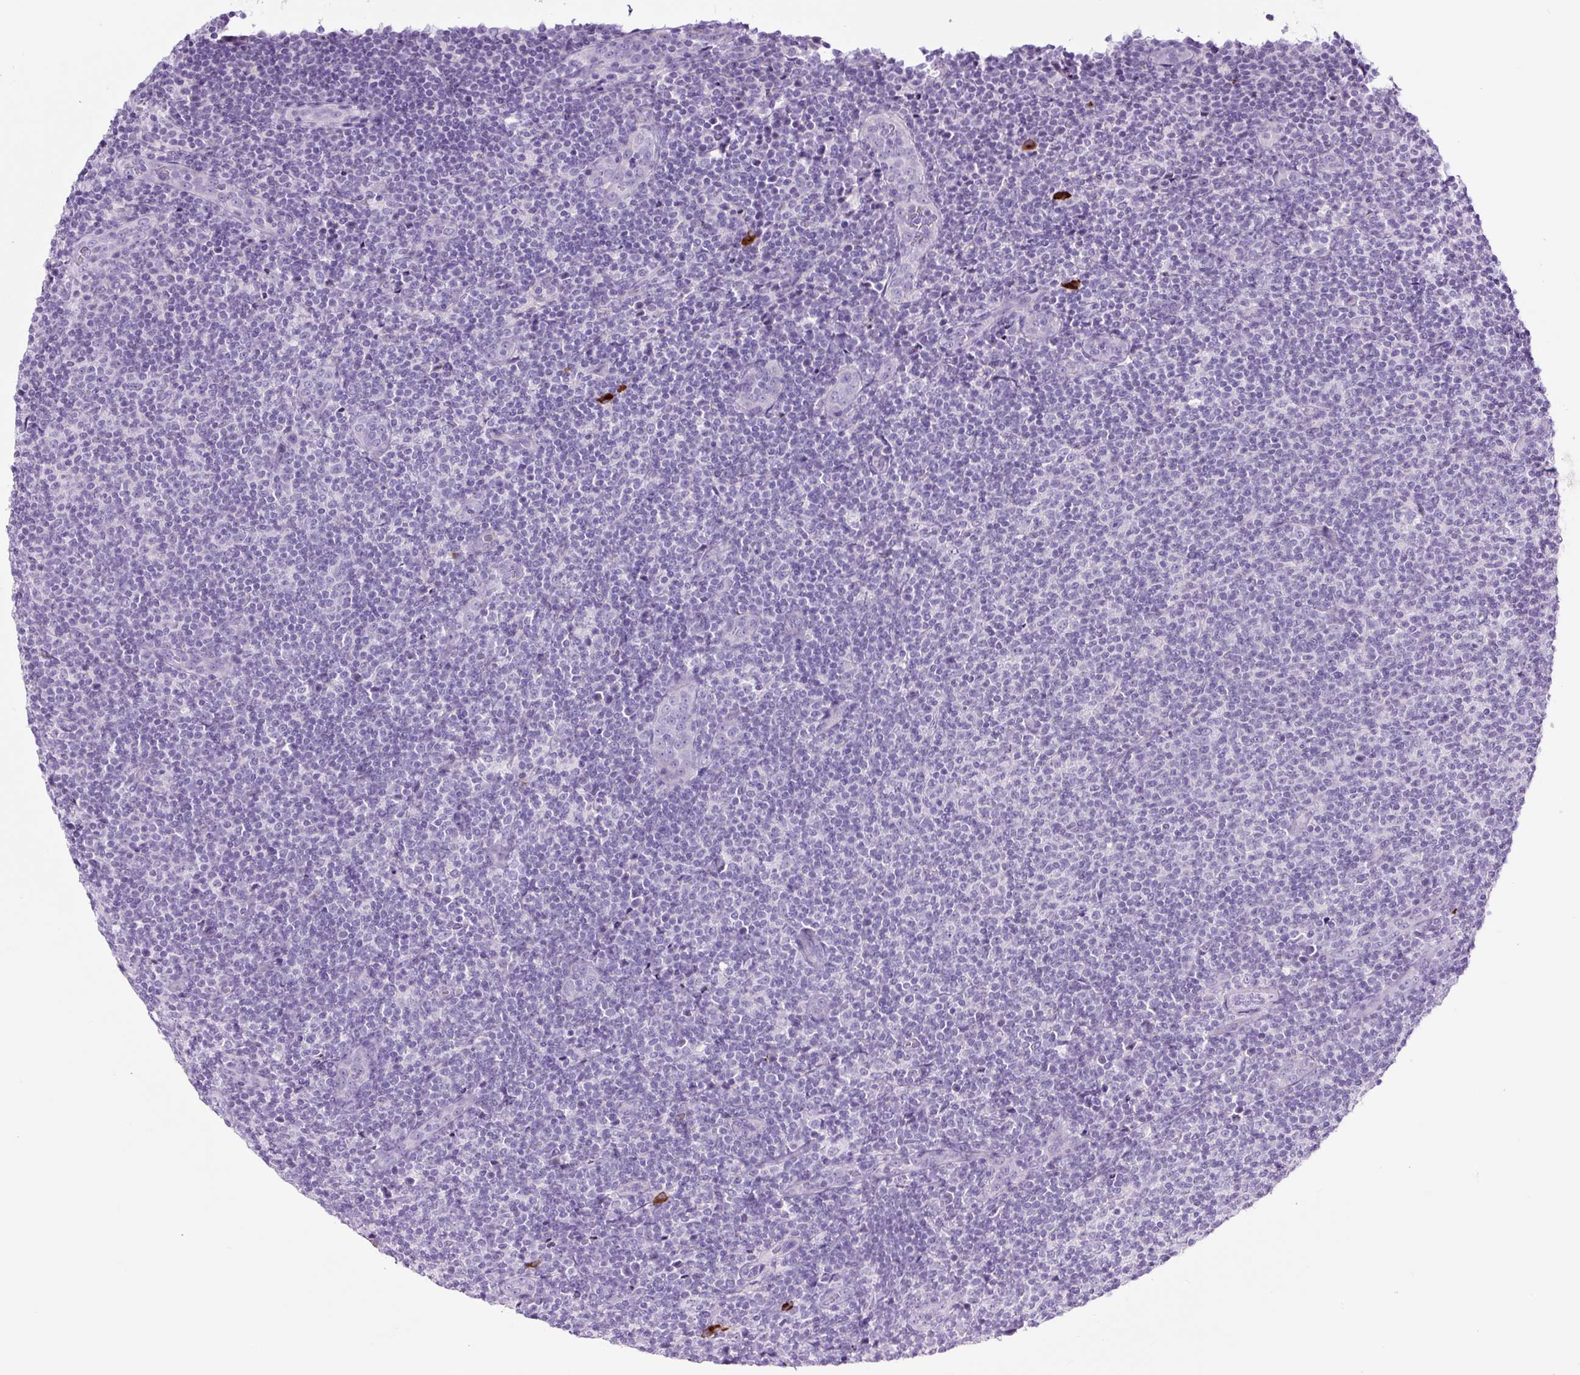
{"staining": {"intensity": "negative", "quantity": "none", "location": "none"}, "tissue": "lymphoma", "cell_type": "Tumor cells", "image_type": "cancer", "snomed": [{"axis": "morphology", "description": "Malignant lymphoma, non-Hodgkin's type, Low grade"}, {"axis": "topography", "description": "Lymph node"}], "caption": "Tumor cells are negative for protein expression in human lymphoma.", "gene": "RNF212B", "patient": {"sex": "male", "age": 66}}